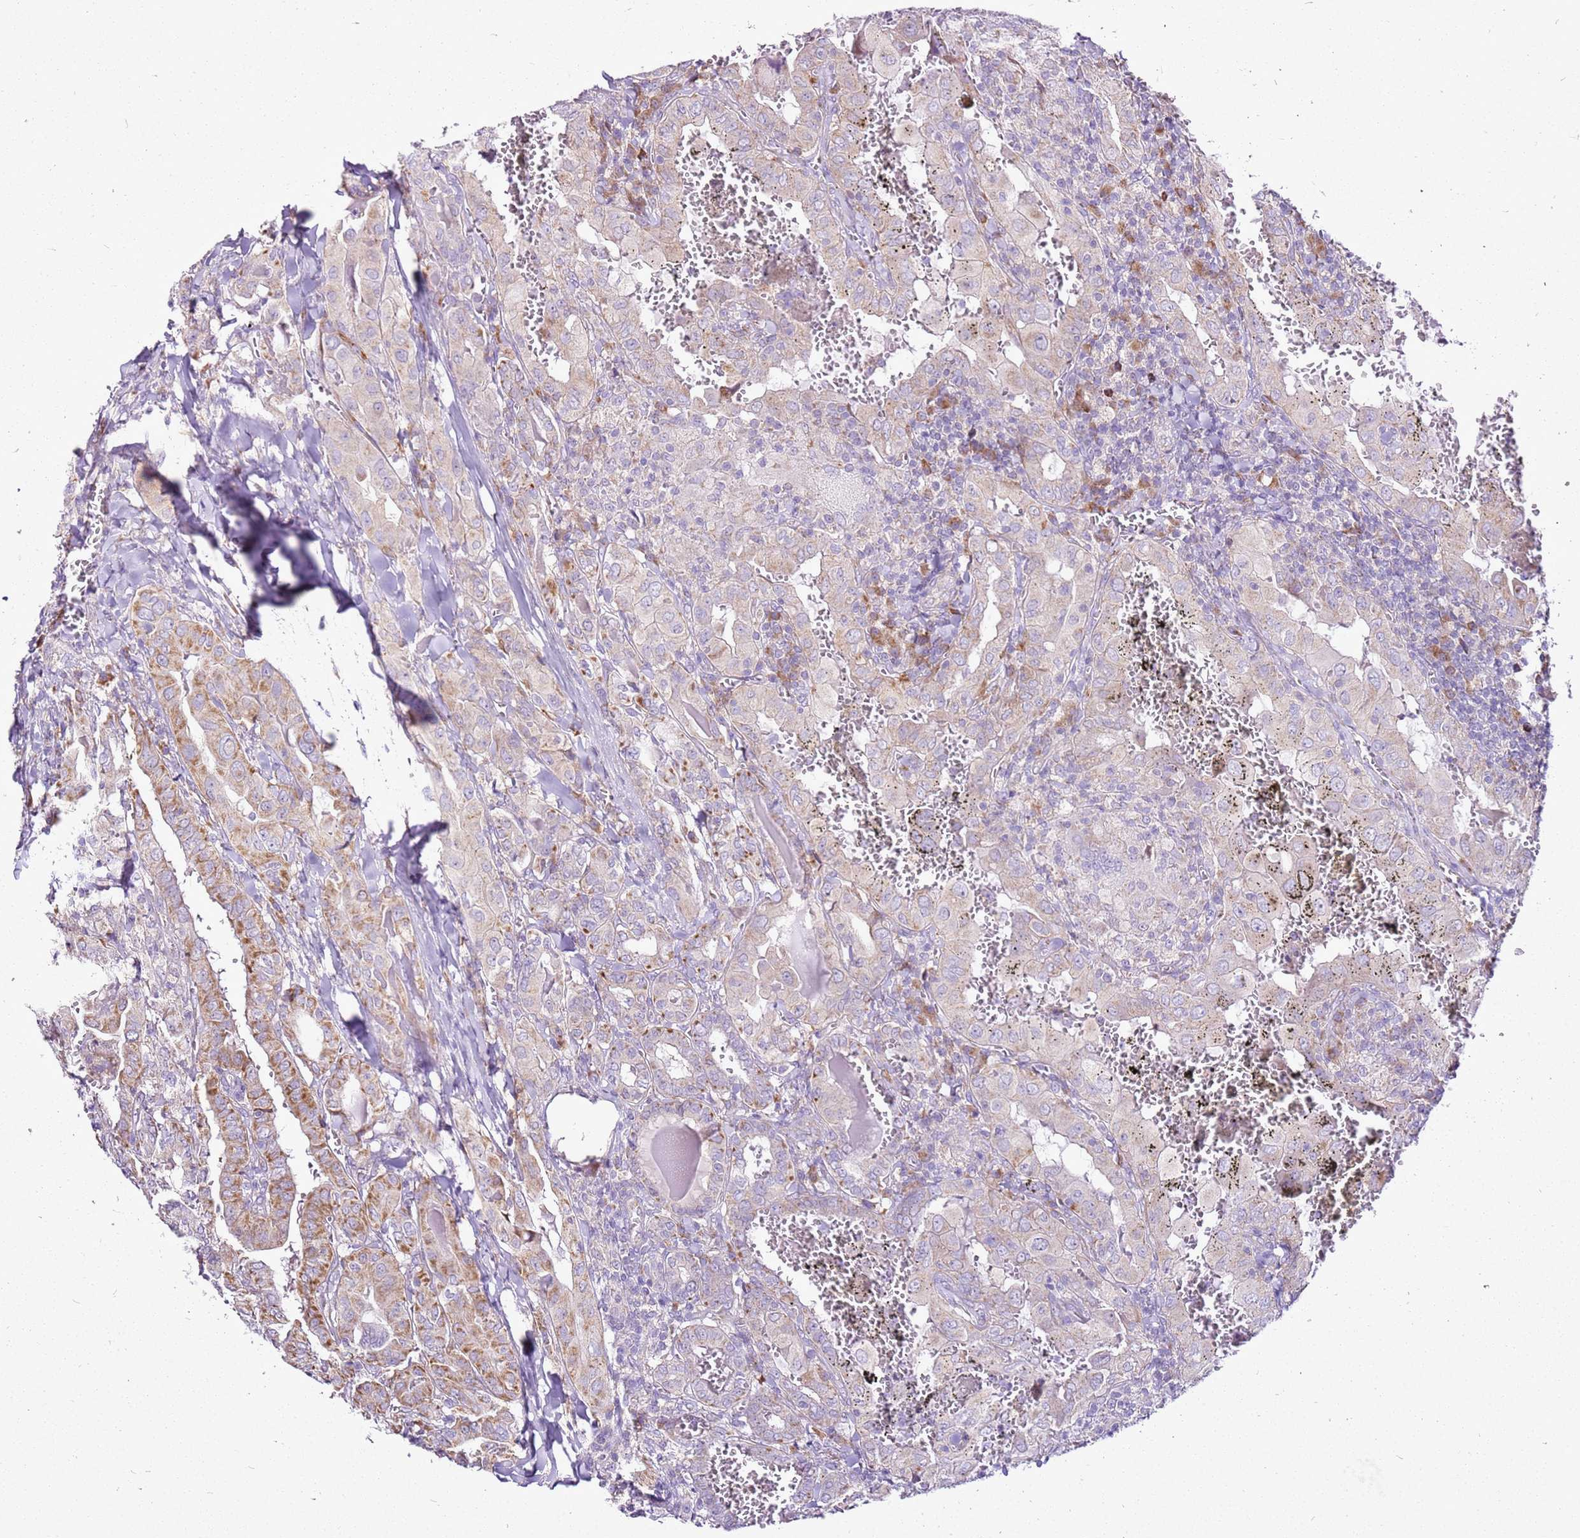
{"staining": {"intensity": "moderate", "quantity": "<25%", "location": "cytoplasmic/membranous"}, "tissue": "thyroid cancer", "cell_type": "Tumor cells", "image_type": "cancer", "snomed": [{"axis": "morphology", "description": "Papillary adenocarcinoma, NOS"}, {"axis": "topography", "description": "Thyroid gland"}], "caption": "This is a micrograph of immunohistochemistry staining of thyroid cancer (papillary adenocarcinoma), which shows moderate positivity in the cytoplasmic/membranous of tumor cells.", "gene": "MRPL36", "patient": {"sex": "female", "age": 72}}